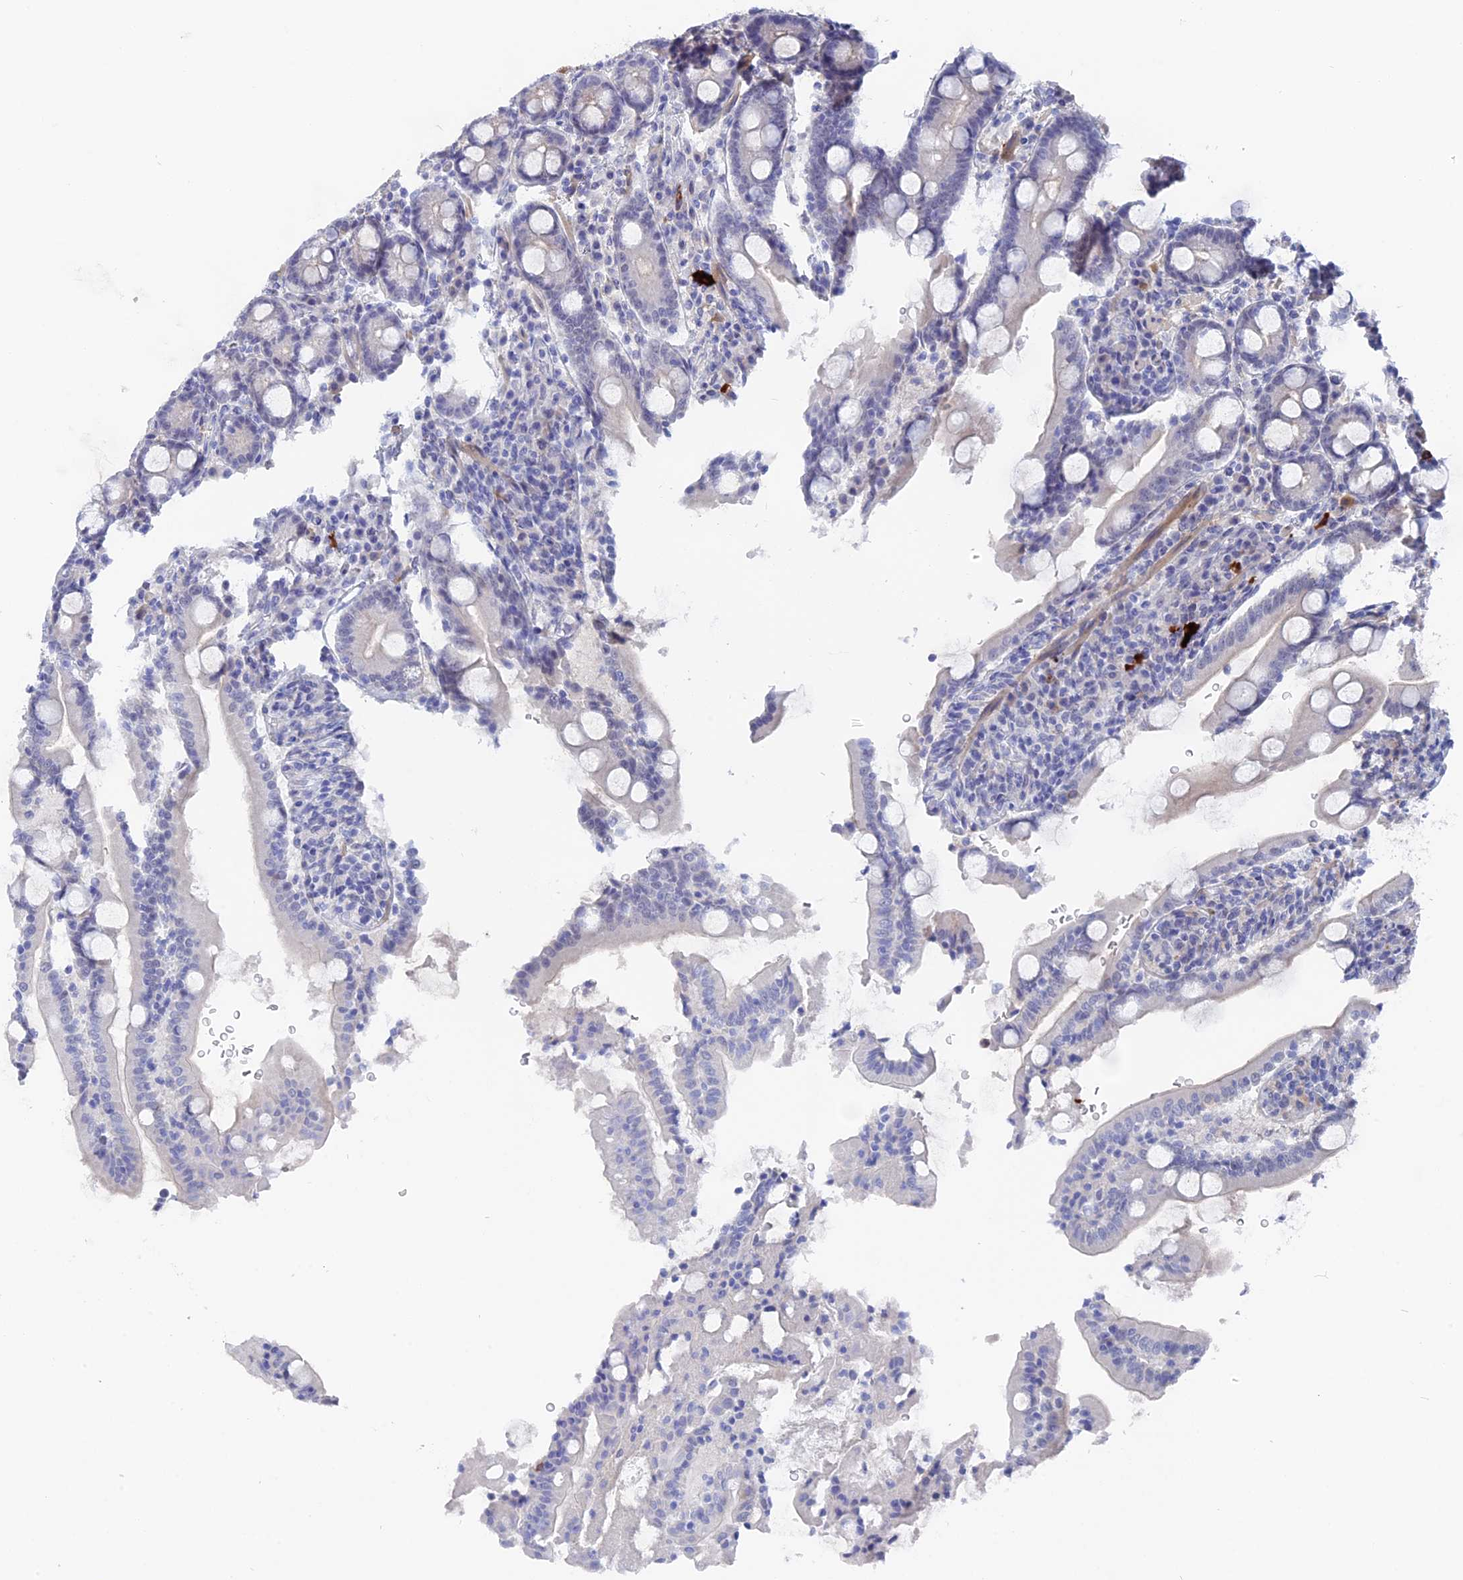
{"staining": {"intensity": "weak", "quantity": "25%-75%", "location": "cytoplasmic/membranous"}, "tissue": "duodenum", "cell_type": "Glandular cells", "image_type": "normal", "snomed": [{"axis": "morphology", "description": "Normal tissue, NOS"}, {"axis": "topography", "description": "Duodenum"}], "caption": "Benign duodenum was stained to show a protein in brown. There is low levels of weak cytoplasmic/membranous positivity in approximately 25%-75% of glandular cells.", "gene": "DACT3", "patient": {"sex": "male", "age": 35}}